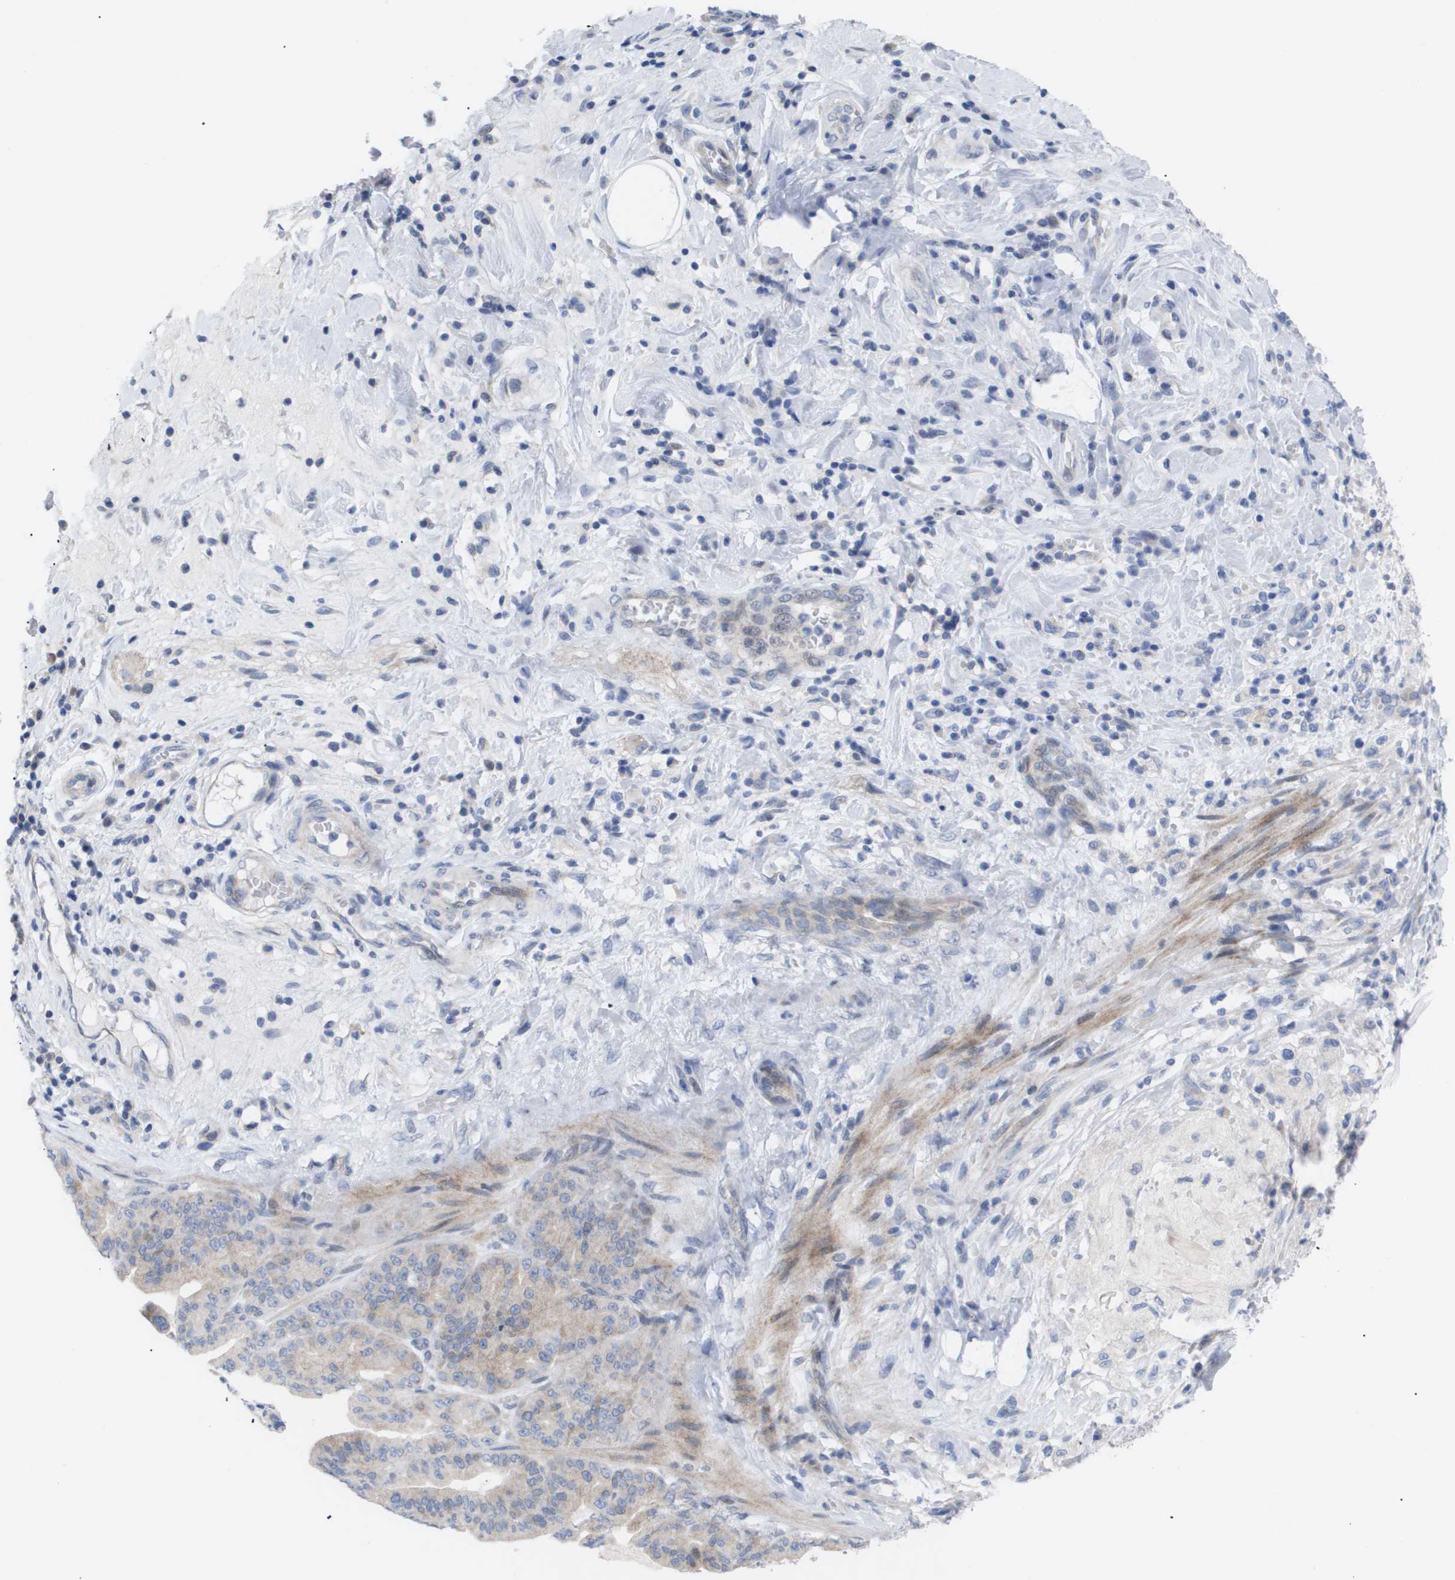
{"staining": {"intensity": "weak", "quantity": "<25%", "location": "cytoplasmic/membranous"}, "tissue": "pancreatic cancer", "cell_type": "Tumor cells", "image_type": "cancer", "snomed": [{"axis": "morphology", "description": "Adenocarcinoma, NOS"}, {"axis": "topography", "description": "Pancreas"}], "caption": "DAB (3,3'-diaminobenzidine) immunohistochemical staining of human adenocarcinoma (pancreatic) displays no significant positivity in tumor cells. The staining is performed using DAB brown chromogen with nuclei counter-stained in using hematoxylin.", "gene": "CAV3", "patient": {"sex": "male", "age": 63}}